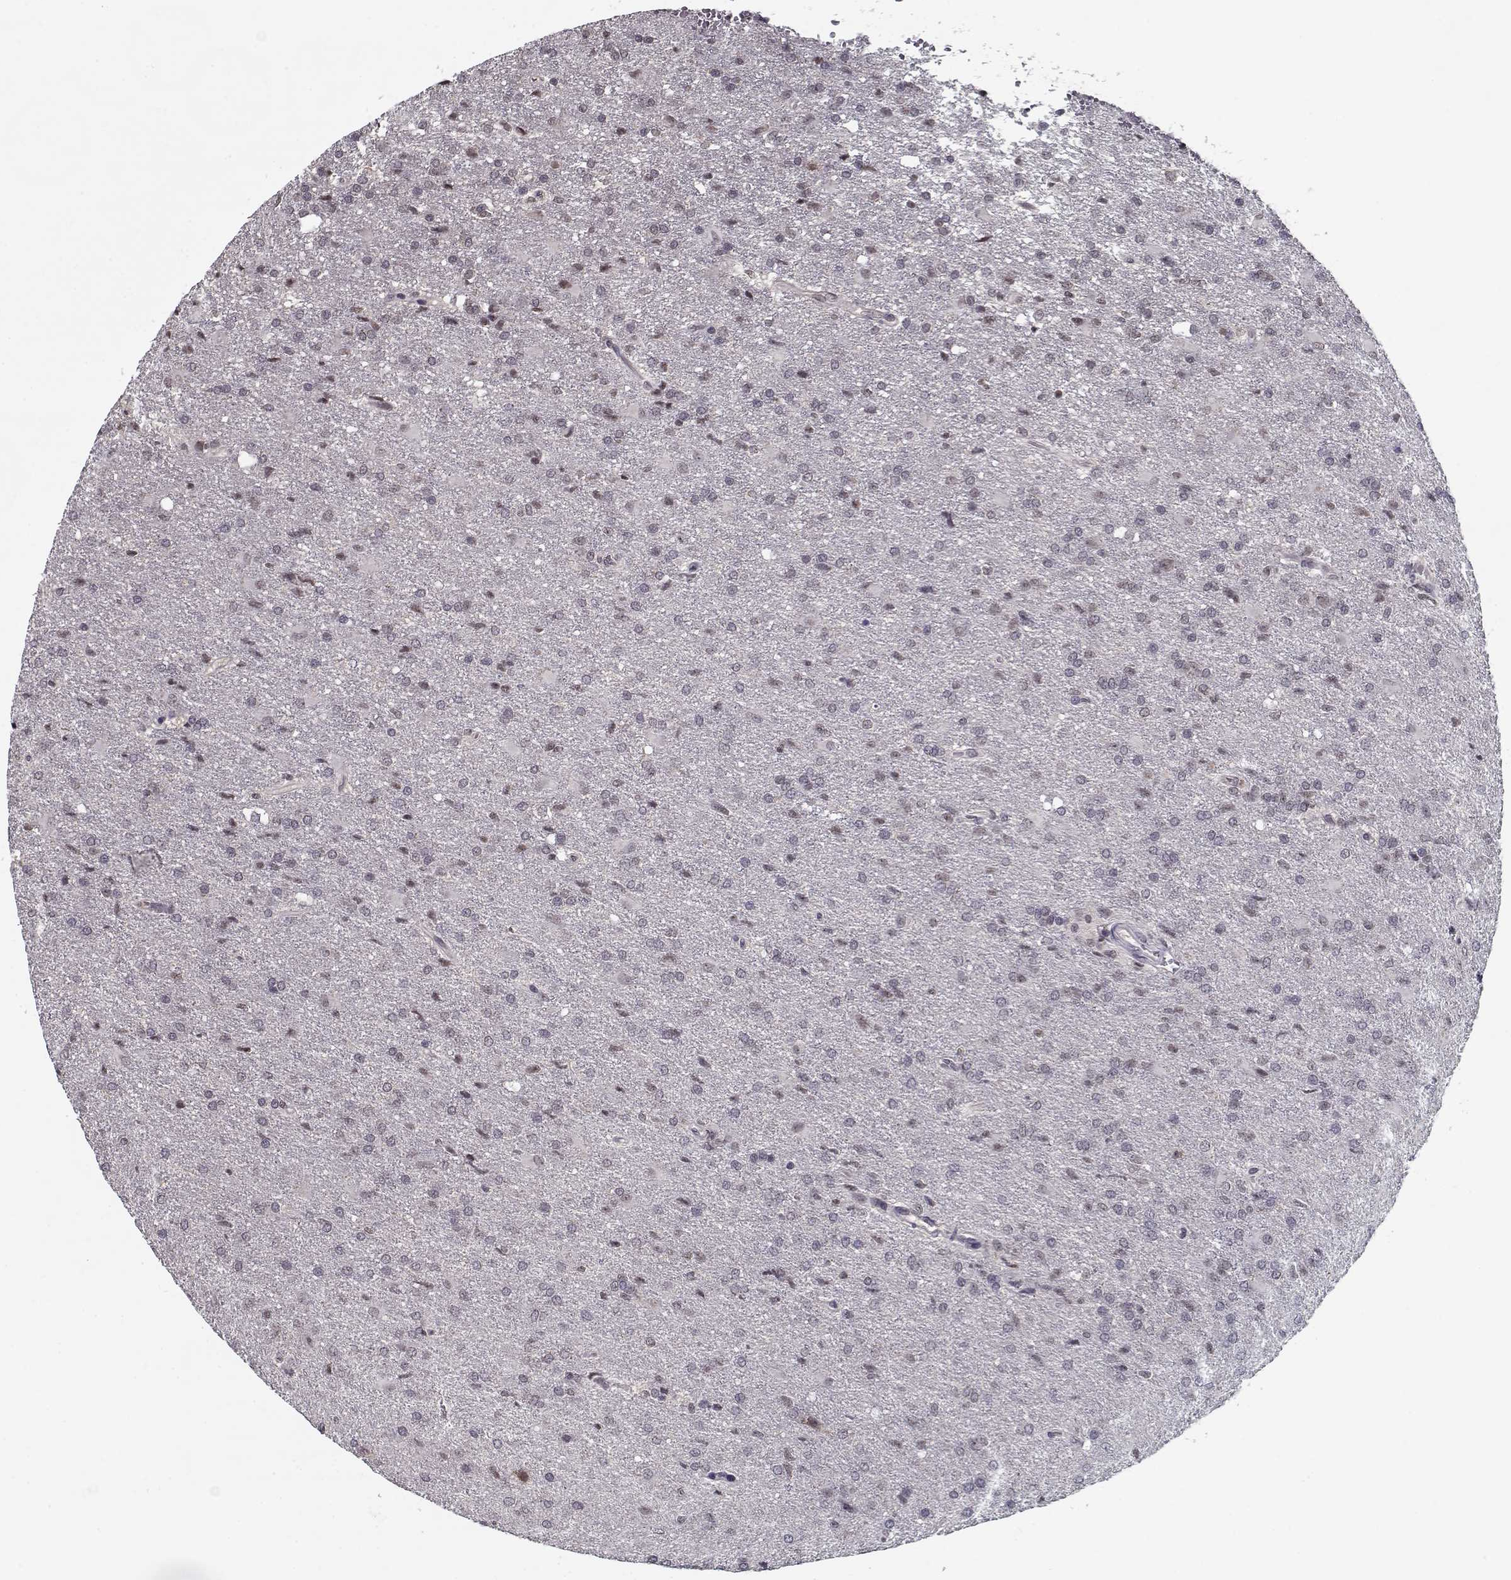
{"staining": {"intensity": "negative", "quantity": "none", "location": "none"}, "tissue": "glioma", "cell_type": "Tumor cells", "image_type": "cancer", "snomed": [{"axis": "morphology", "description": "Glioma, malignant, High grade"}, {"axis": "topography", "description": "Brain"}], "caption": "The image shows no staining of tumor cells in glioma.", "gene": "TESPA1", "patient": {"sex": "male", "age": 68}}